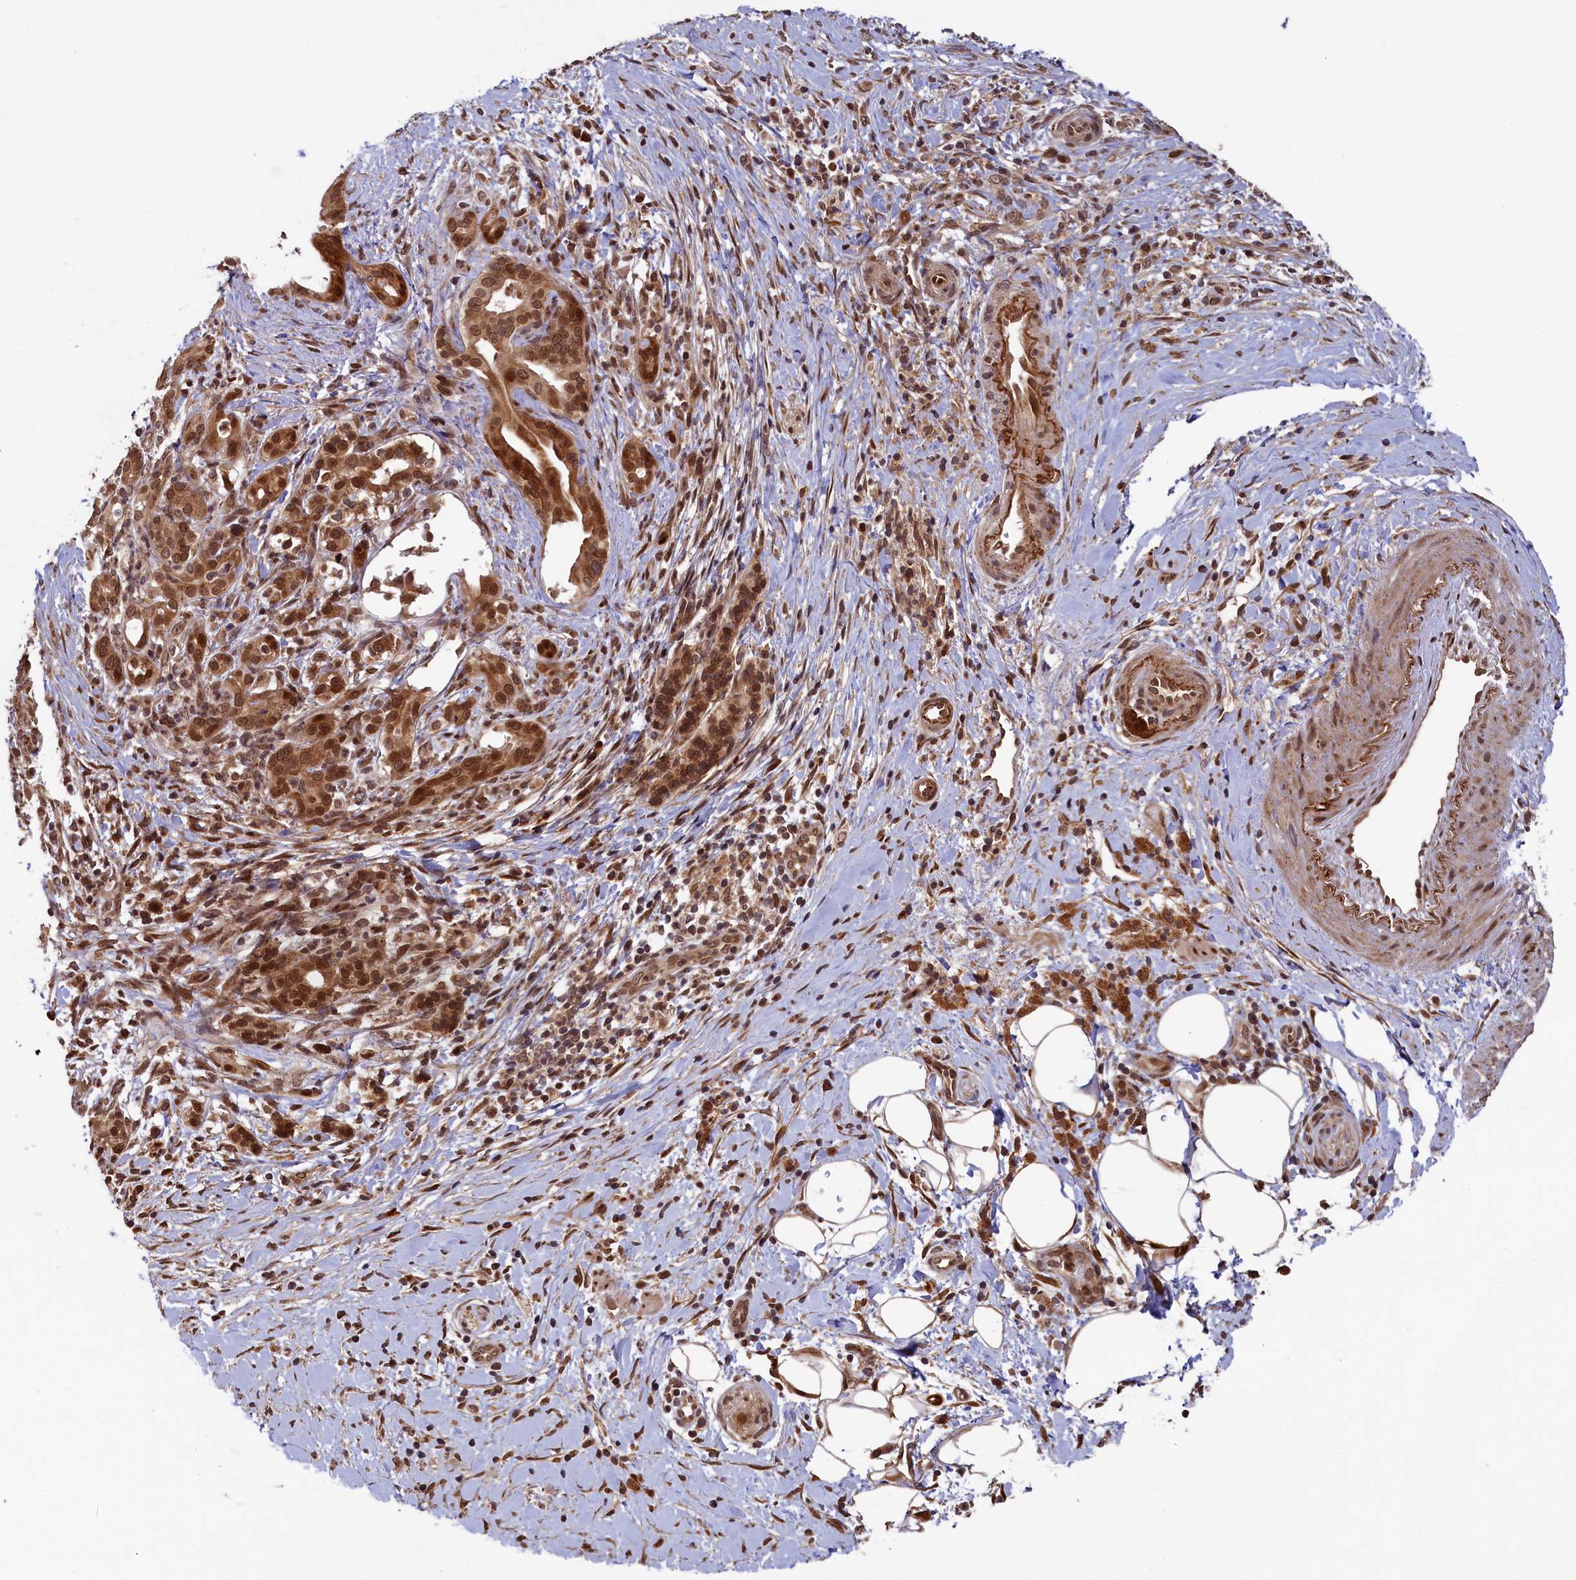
{"staining": {"intensity": "strong", "quantity": ">75%", "location": "cytoplasmic/membranous,nuclear"}, "tissue": "pancreatic cancer", "cell_type": "Tumor cells", "image_type": "cancer", "snomed": [{"axis": "morphology", "description": "Adenocarcinoma, NOS"}, {"axis": "topography", "description": "Pancreas"}], "caption": "About >75% of tumor cells in pancreatic cancer reveal strong cytoplasmic/membranous and nuclear protein expression as visualized by brown immunohistochemical staining.", "gene": "NAE1", "patient": {"sex": "male", "age": 58}}